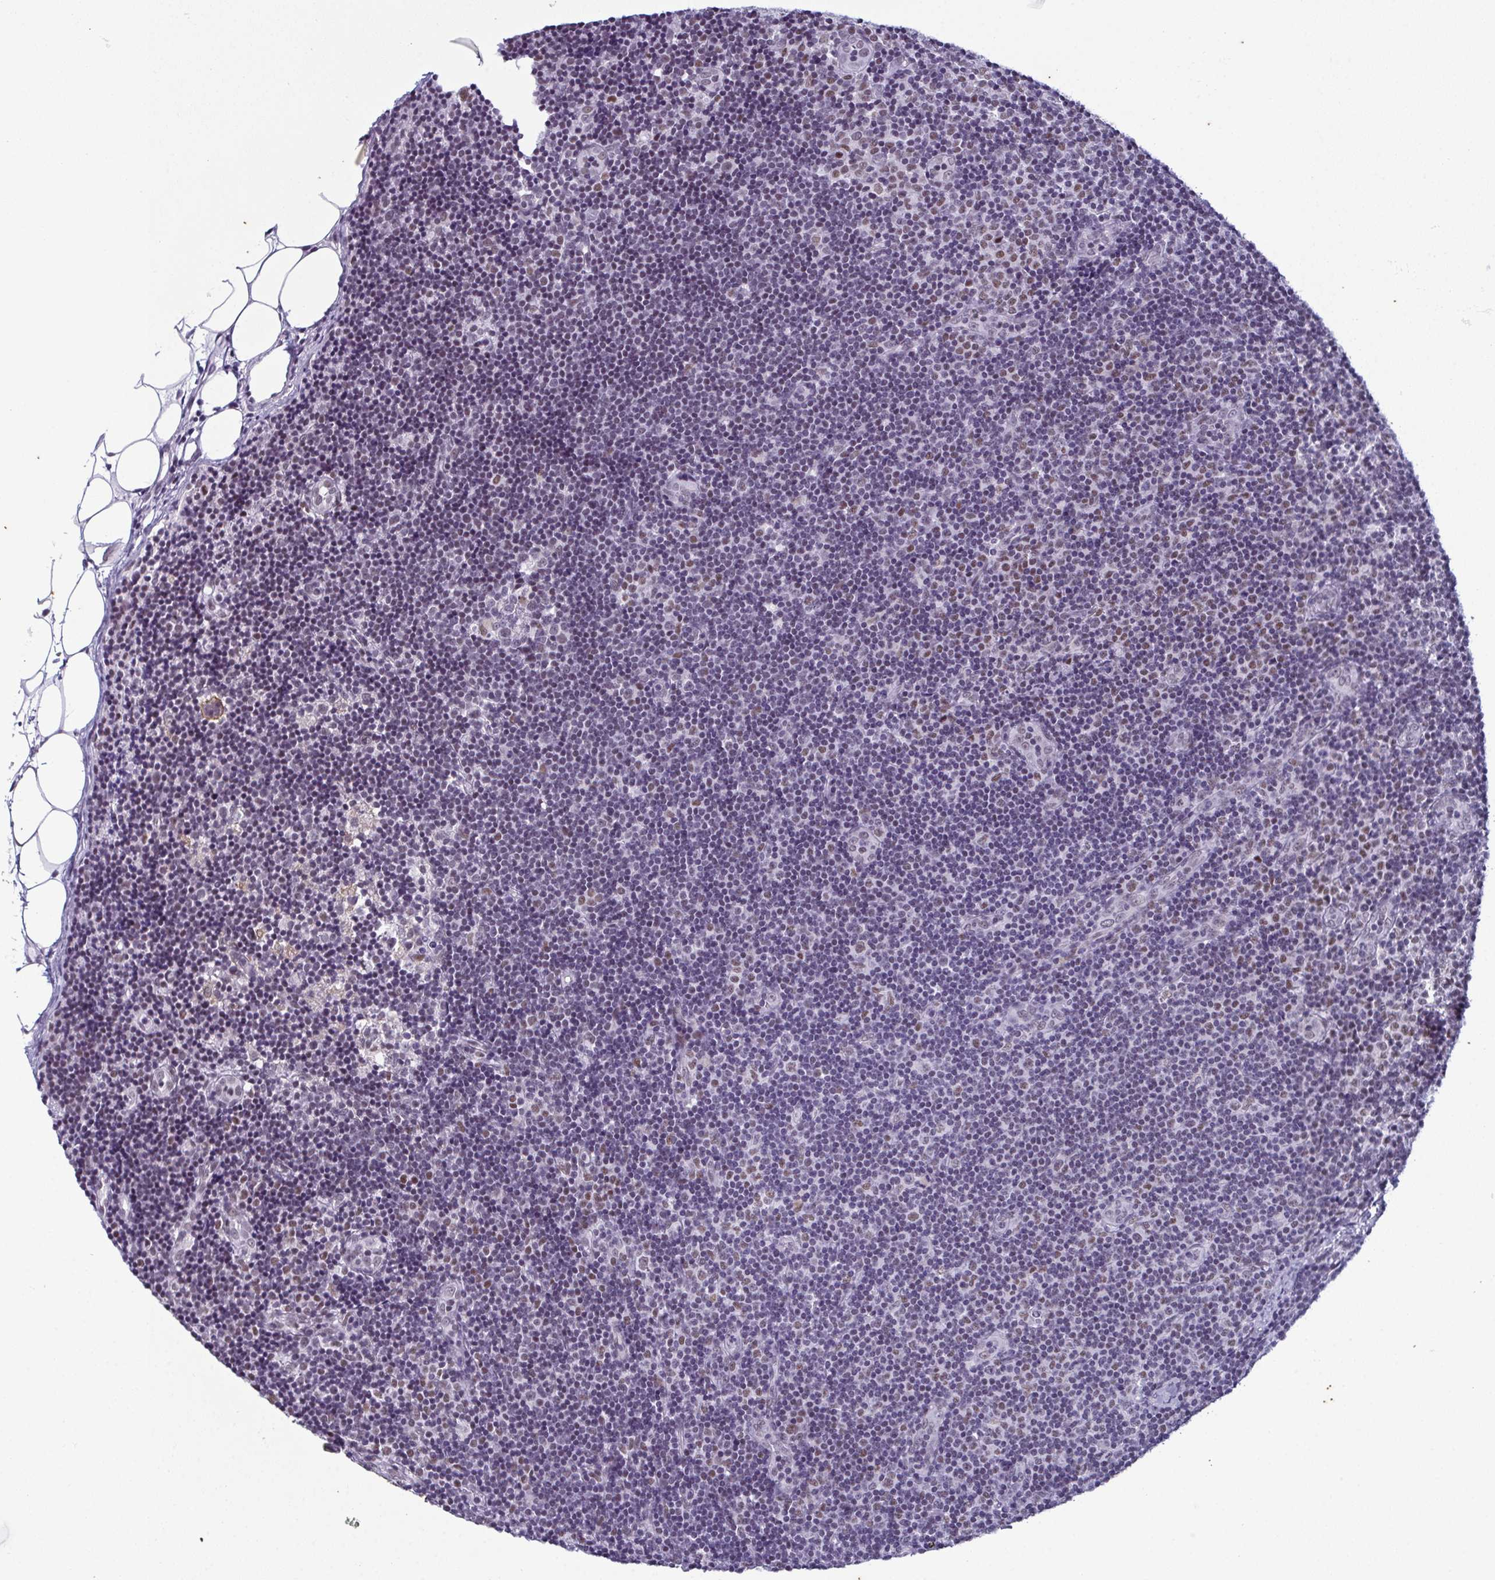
{"staining": {"intensity": "weak", "quantity": "<25%", "location": "cytoplasmic/membranous"}, "tissue": "lymph node", "cell_type": "Germinal center cells", "image_type": "normal", "snomed": [{"axis": "morphology", "description": "Normal tissue, NOS"}, {"axis": "topography", "description": "Lymph node"}], "caption": "This is a photomicrograph of IHC staining of benign lymph node, which shows no expression in germinal center cells.", "gene": "RBM7", "patient": {"sex": "female", "age": 41}}